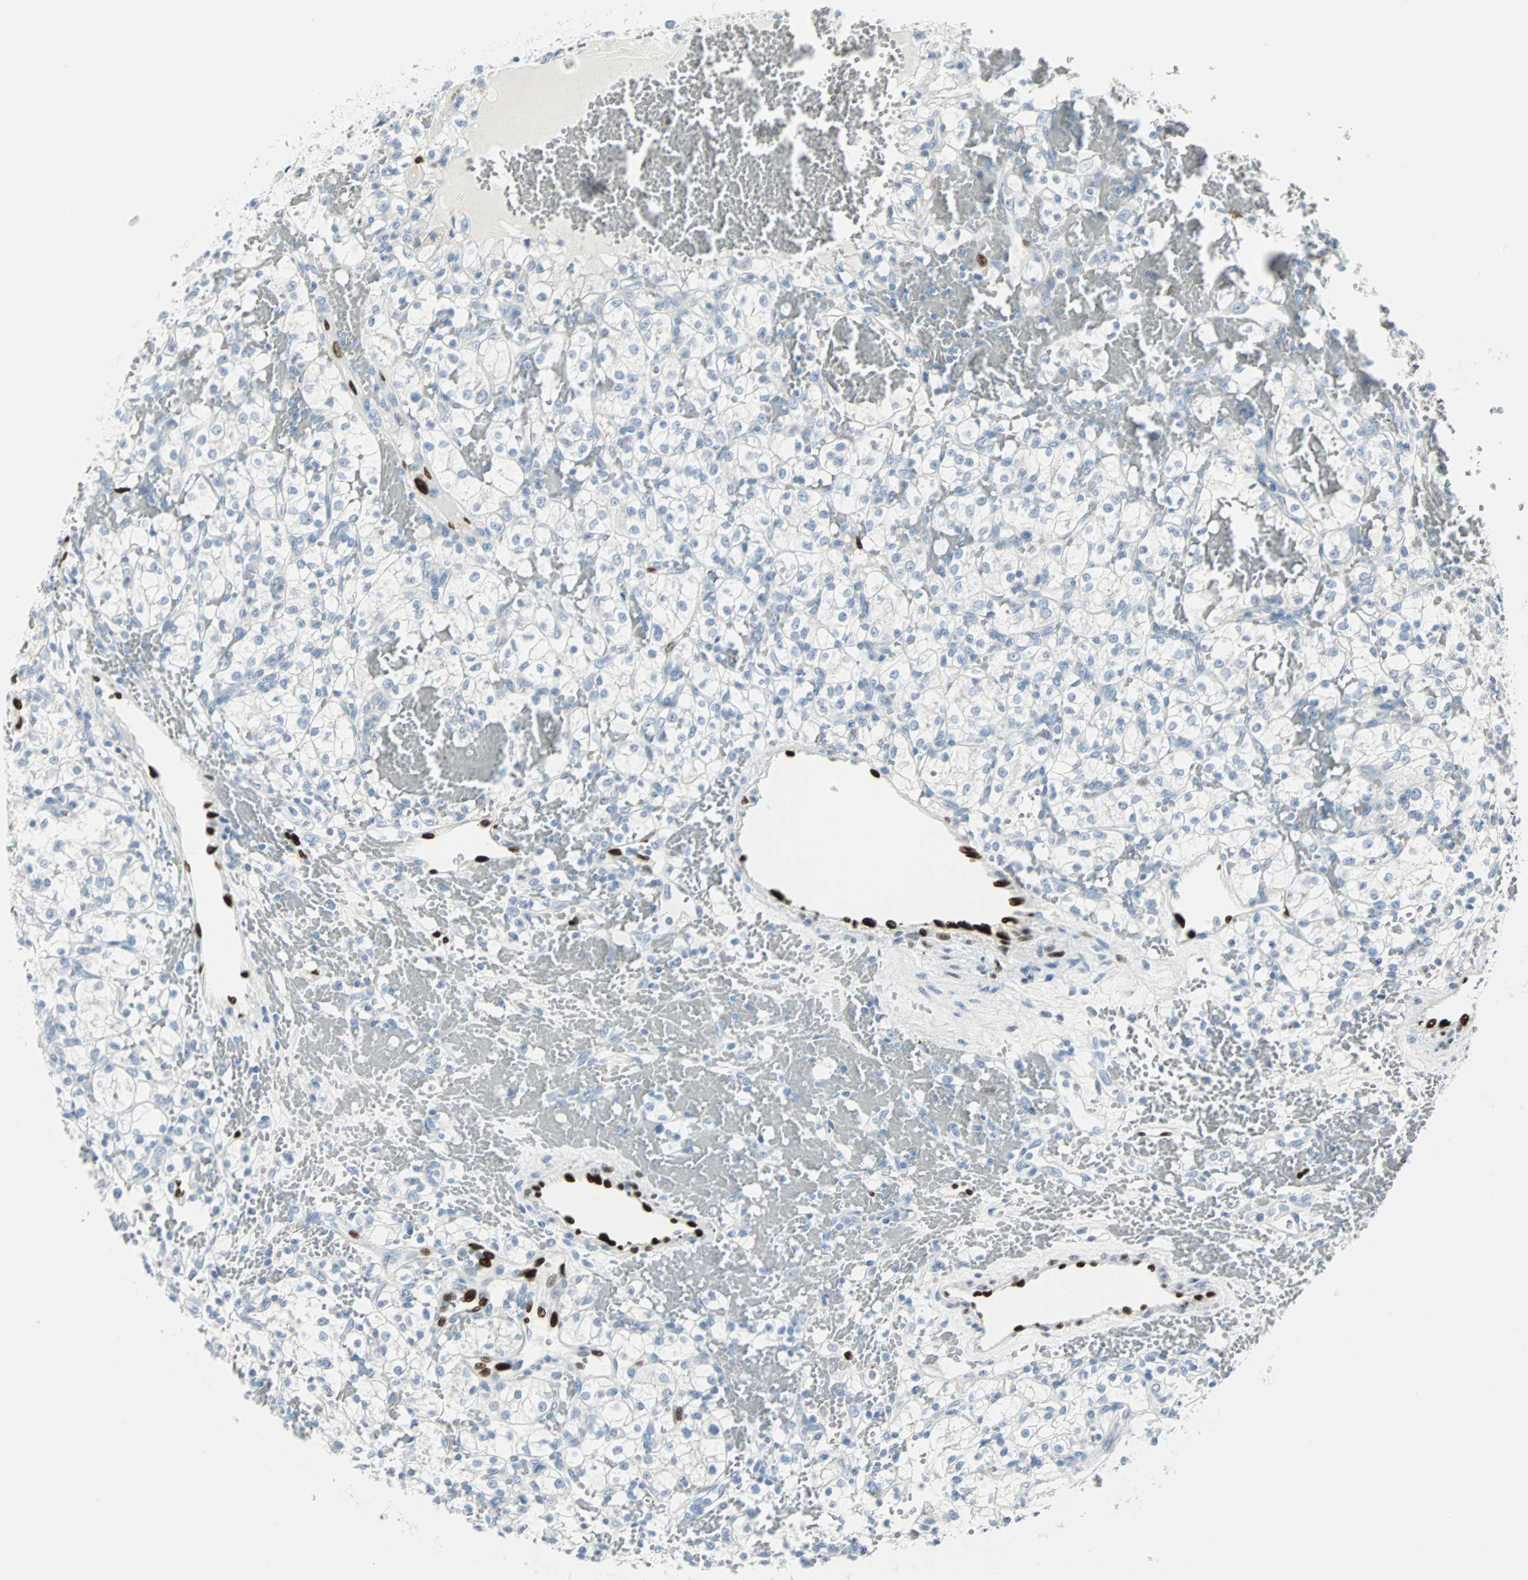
{"staining": {"intensity": "negative", "quantity": "none", "location": "none"}, "tissue": "renal cancer", "cell_type": "Tumor cells", "image_type": "cancer", "snomed": [{"axis": "morphology", "description": "Adenocarcinoma, NOS"}, {"axis": "topography", "description": "Kidney"}], "caption": "This is an immunohistochemistry (IHC) histopathology image of human adenocarcinoma (renal). There is no positivity in tumor cells.", "gene": "IL33", "patient": {"sex": "female", "age": 60}}